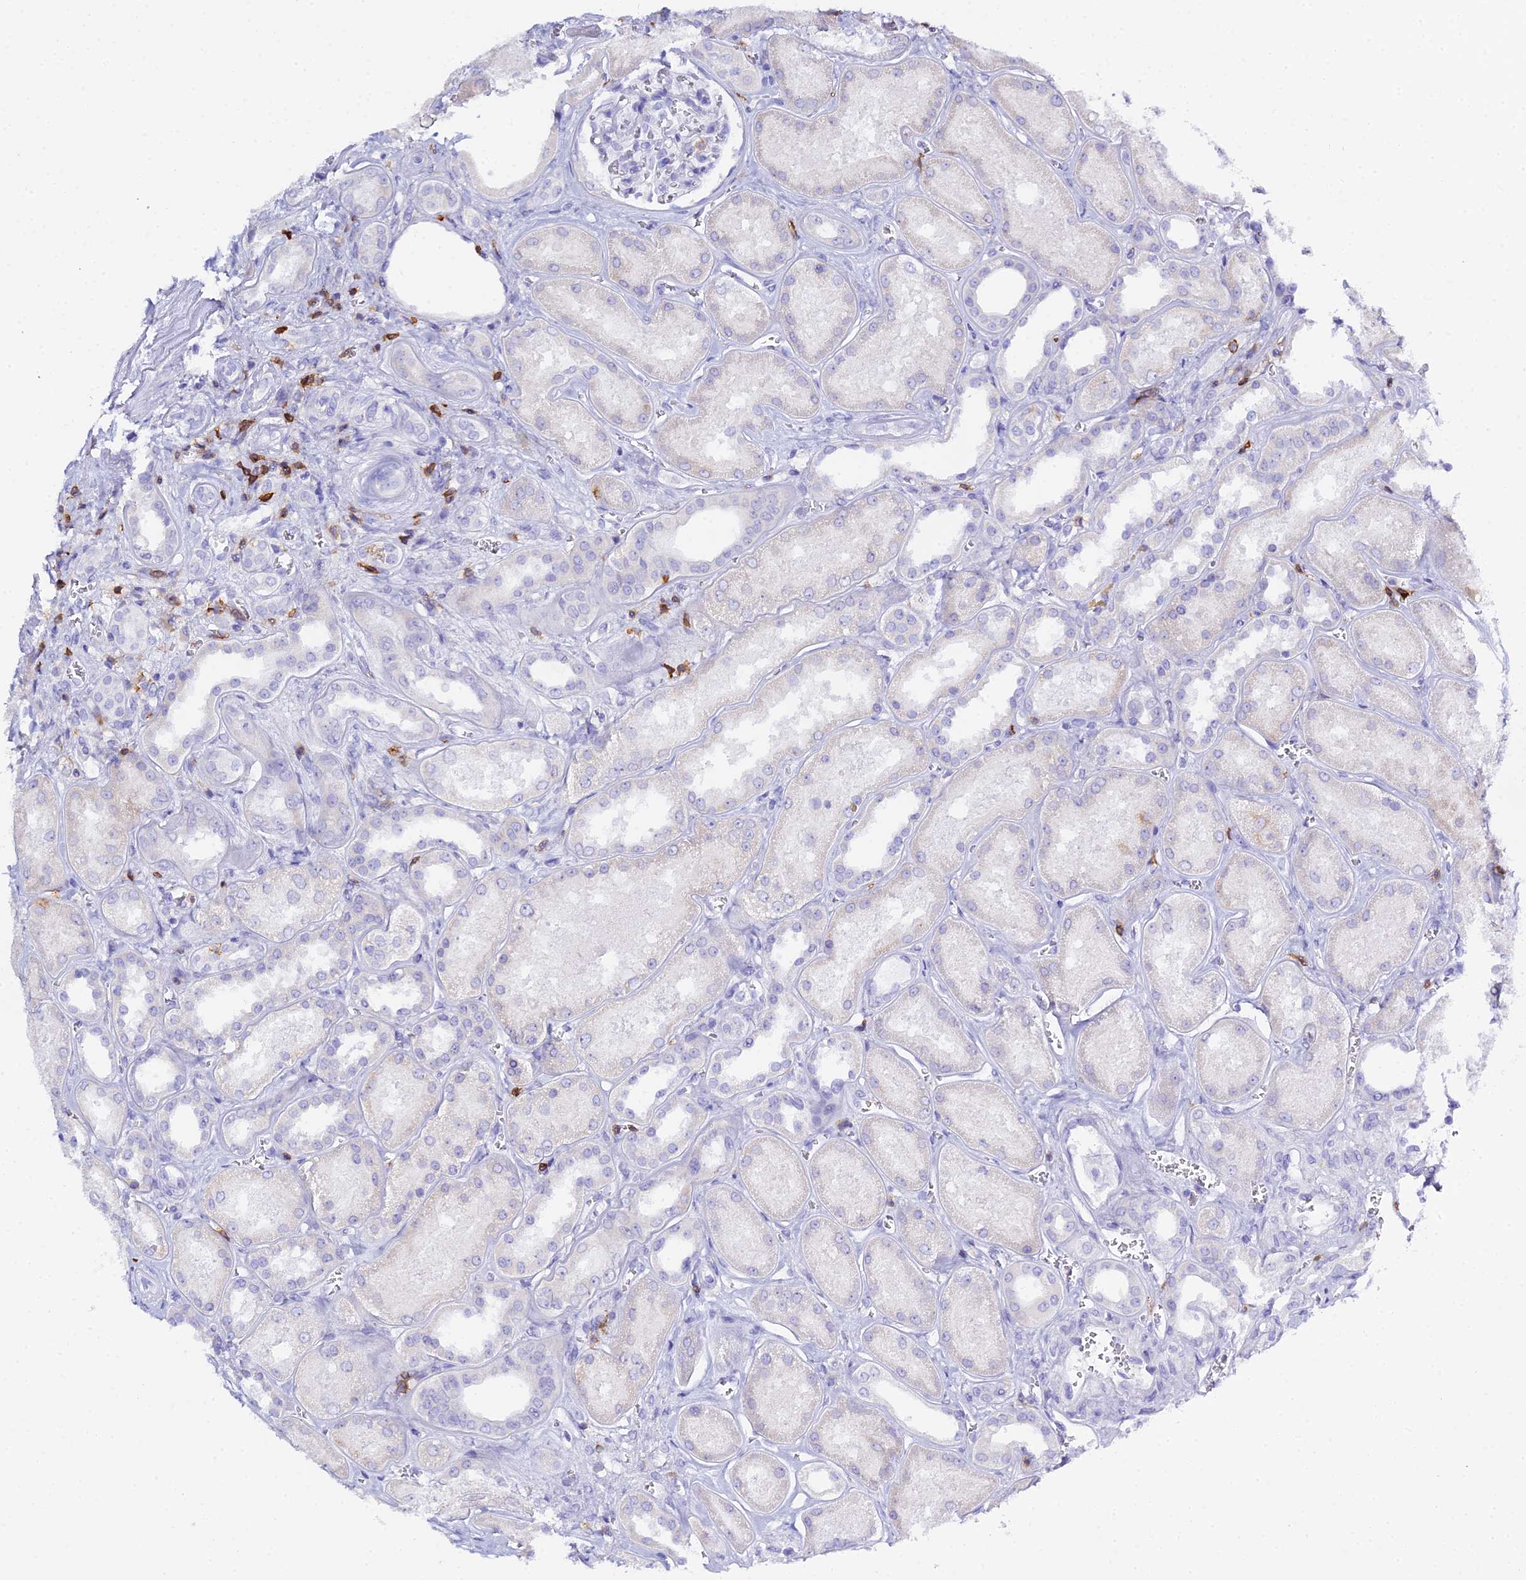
{"staining": {"intensity": "negative", "quantity": "none", "location": "none"}, "tissue": "kidney", "cell_type": "Cells in glomeruli", "image_type": "normal", "snomed": [{"axis": "morphology", "description": "Normal tissue, NOS"}, {"axis": "morphology", "description": "Adenocarcinoma, NOS"}, {"axis": "topography", "description": "Kidney"}], "caption": "Immunohistochemical staining of normal kidney displays no significant staining in cells in glomeruli. (IHC, brightfield microscopy, high magnification).", "gene": "CD5", "patient": {"sex": "female", "age": 68}}